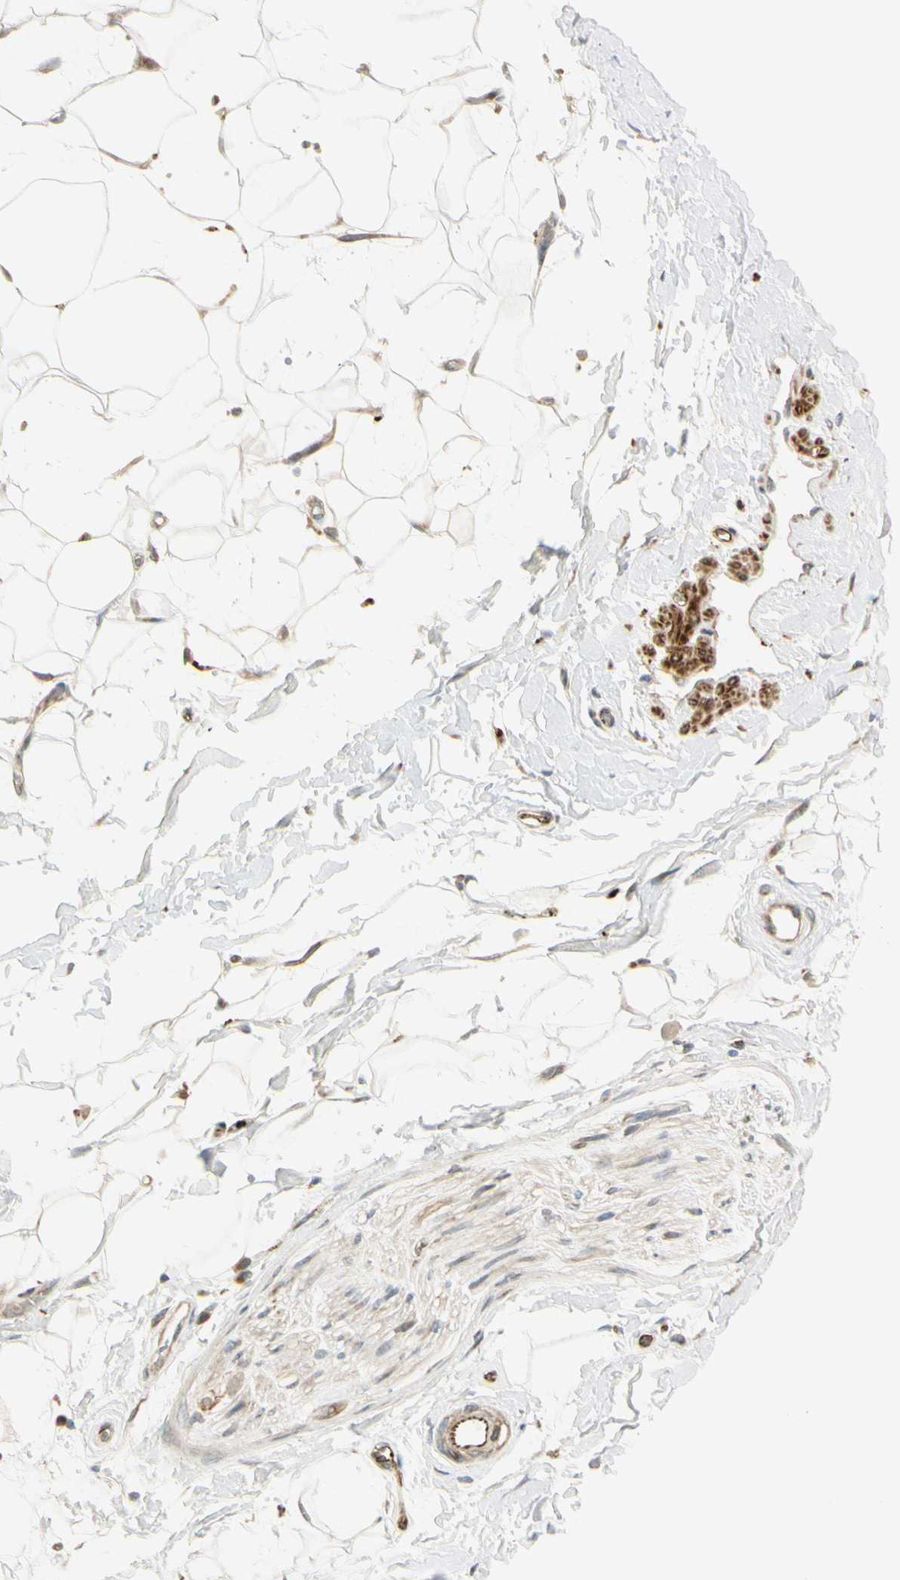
{"staining": {"intensity": "negative", "quantity": "none", "location": "none"}, "tissue": "adipose tissue", "cell_type": "Adipocytes", "image_type": "normal", "snomed": [{"axis": "morphology", "description": "Normal tissue, NOS"}, {"axis": "topography", "description": "Soft tissue"}], "caption": "Adipocytes are negative for protein expression in benign human adipose tissue. The staining is performed using DAB (3,3'-diaminobenzidine) brown chromogen with nuclei counter-stained in using hematoxylin.", "gene": "NDFIP1", "patient": {"sex": "male", "age": 72}}